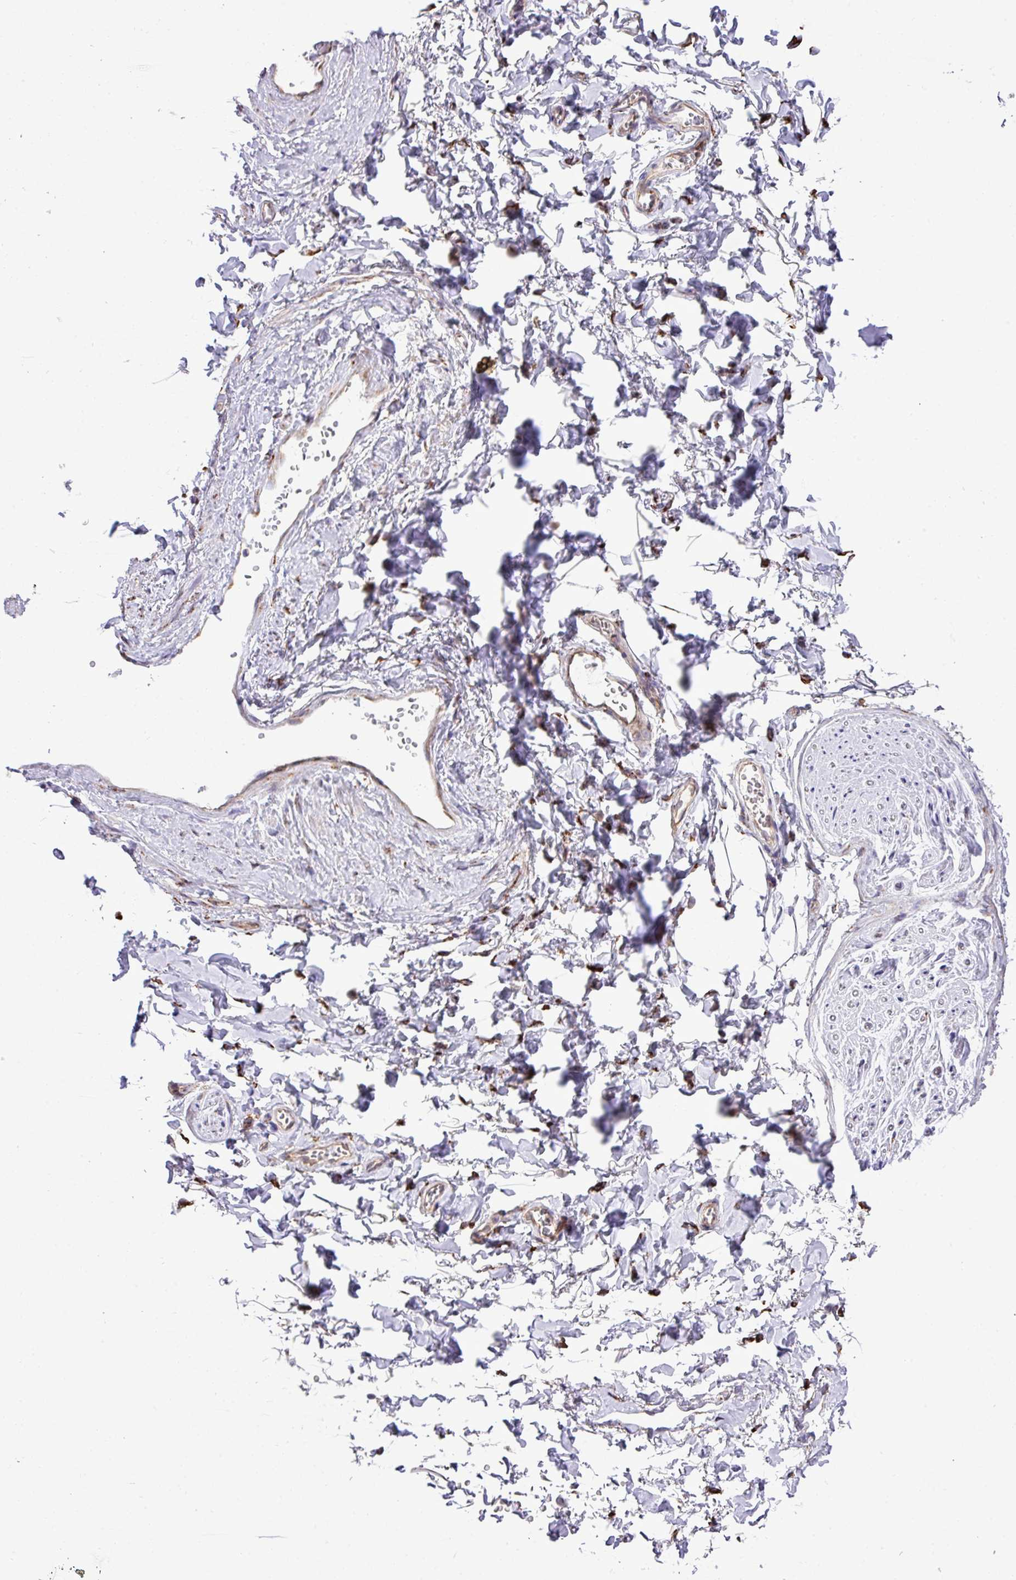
{"staining": {"intensity": "negative", "quantity": "none", "location": "none"}, "tissue": "adipose tissue", "cell_type": "Adipocytes", "image_type": "normal", "snomed": [{"axis": "morphology", "description": "Normal tissue, NOS"}, {"axis": "topography", "description": "Vulva"}, {"axis": "topography", "description": "Vagina"}, {"axis": "topography", "description": "Peripheral nerve tissue"}], "caption": "Benign adipose tissue was stained to show a protein in brown. There is no significant expression in adipocytes. Nuclei are stained in blue.", "gene": "CFAP97", "patient": {"sex": "female", "age": 66}}